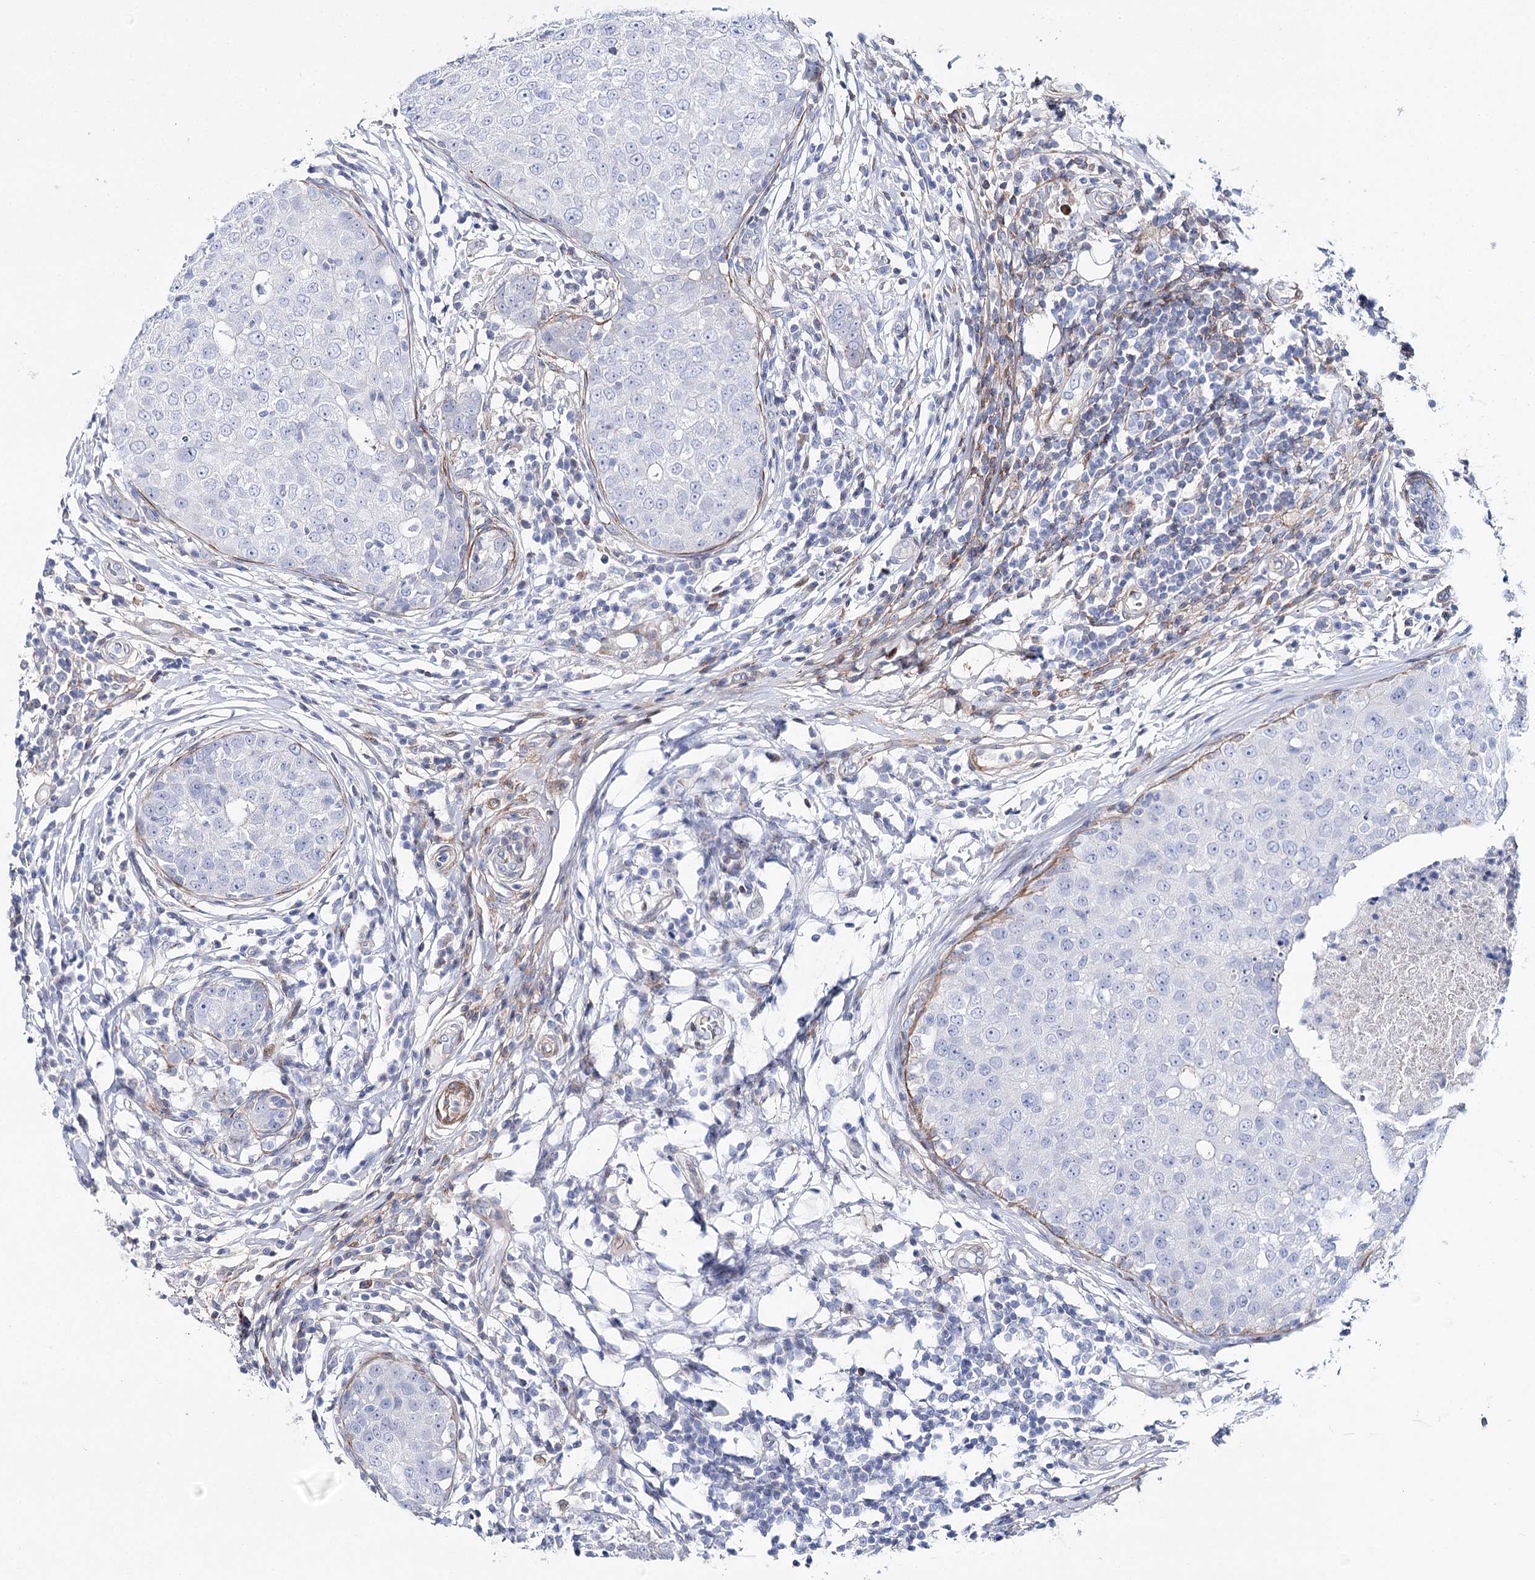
{"staining": {"intensity": "negative", "quantity": "none", "location": "none"}, "tissue": "breast cancer", "cell_type": "Tumor cells", "image_type": "cancer", "snomed": [{"axis": "morphology", "description": "Duct carcinoma"}, {"axis": "topography", "description": "Breast"}], "caption": "DAB (3,3'-diaminobenzidine) immunohistochemical staining of human invasive ductal carcinoma (breast) exhibits no significant positivity in tumor cells.", "gene": "ANKRD23", "patient": {"sex": "female", "age": 27}}